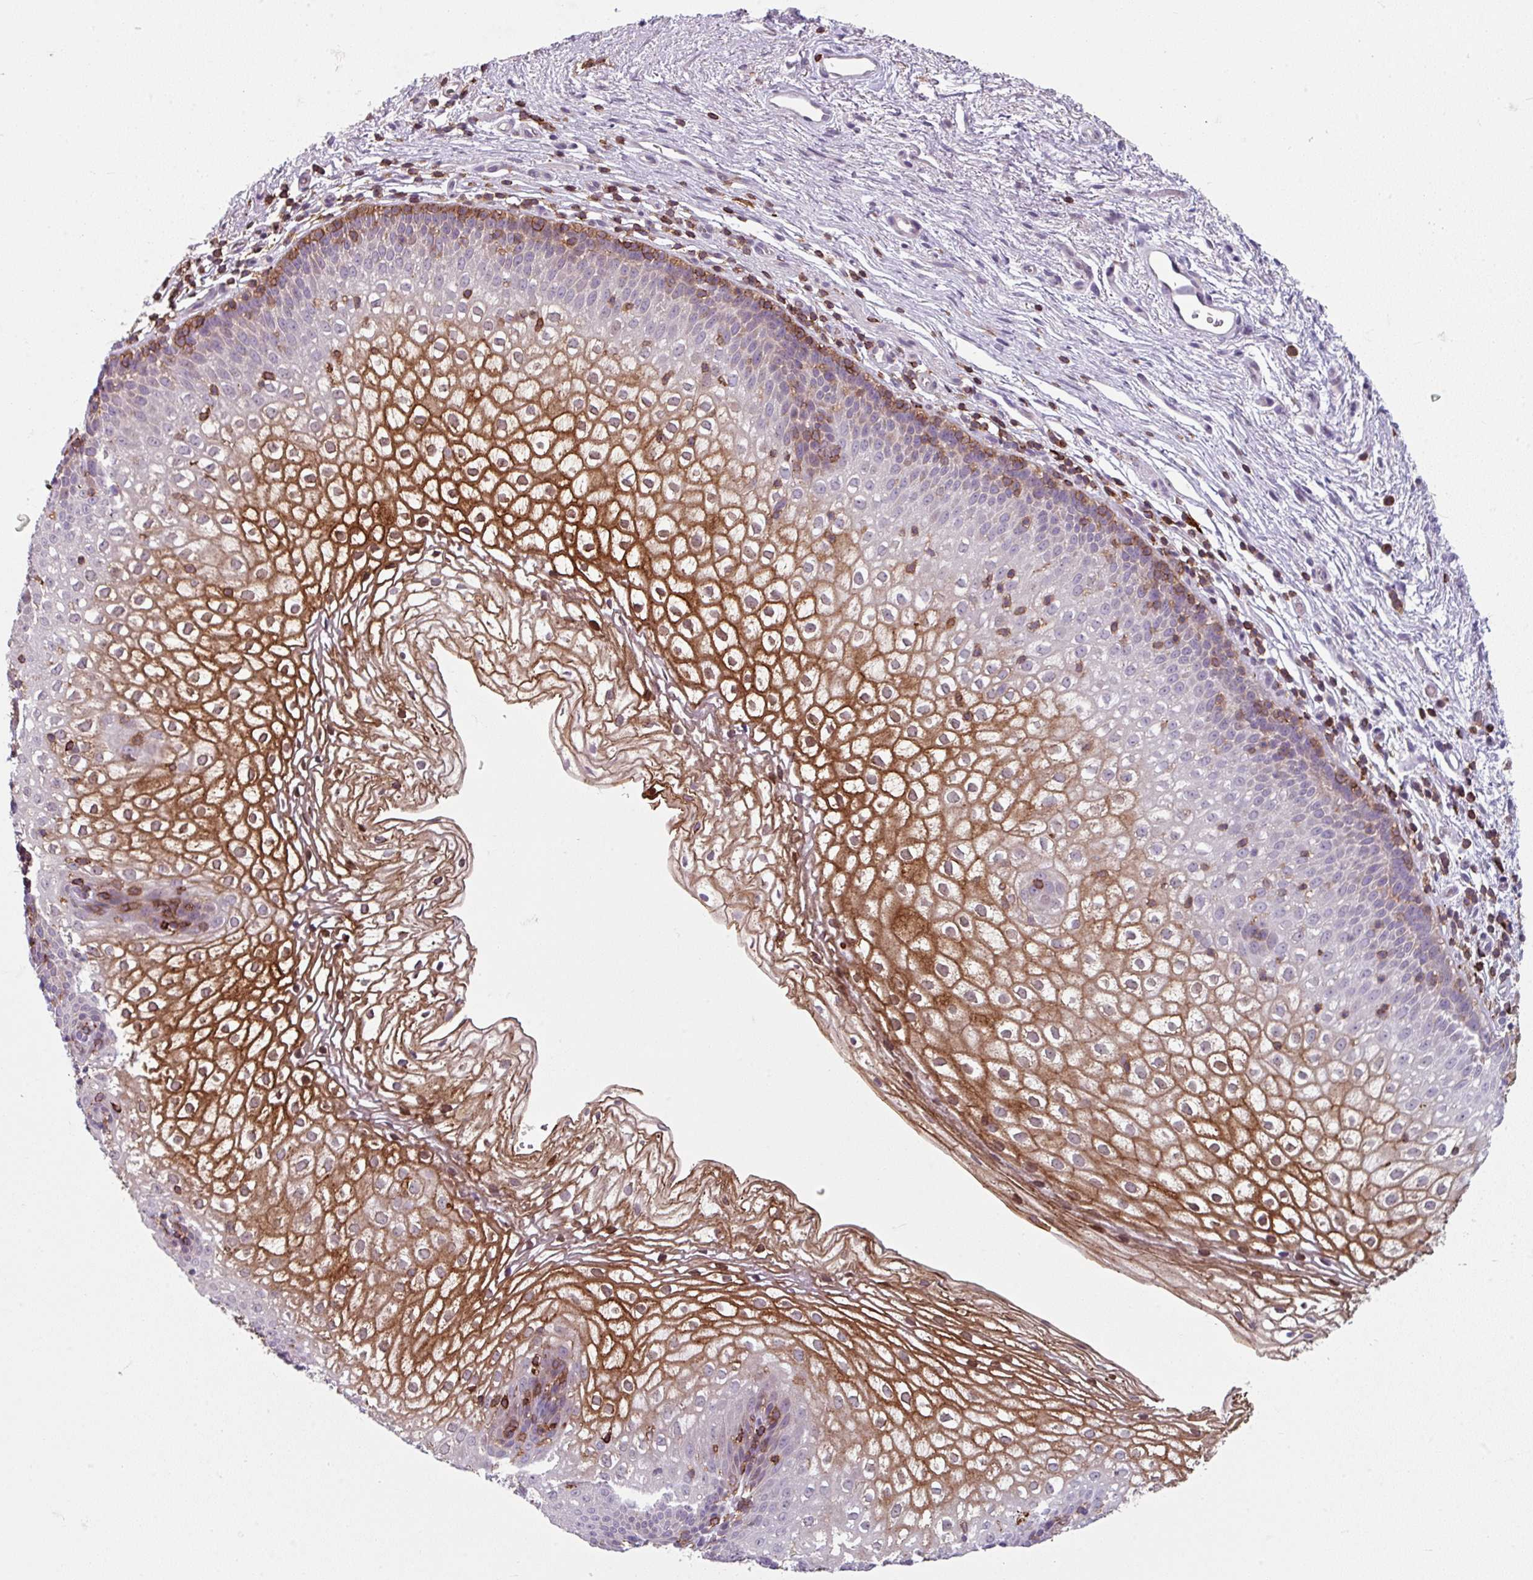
{"staining": {"intensity": "strong", "quantity": "<25%", "location": "cytoplasmic/membranous"}, "tissue": "vagina", "cell_type": "Squamous epithelial cells", "image_type": "normal", "snomed": [{"axis": "morphology", "description": "Normal tissue, NOS"}, {"axis": "topography", "description": "Vagina"}], "caption": "Immunohistochemical staining of normal human vagina shows <25% levels of strong cytoplasmic/membranous protein staining in approximately <25% of squamous epithelial cells.", "gene": "NEDD9", "patient": {"sex": "female", "age": 47}}